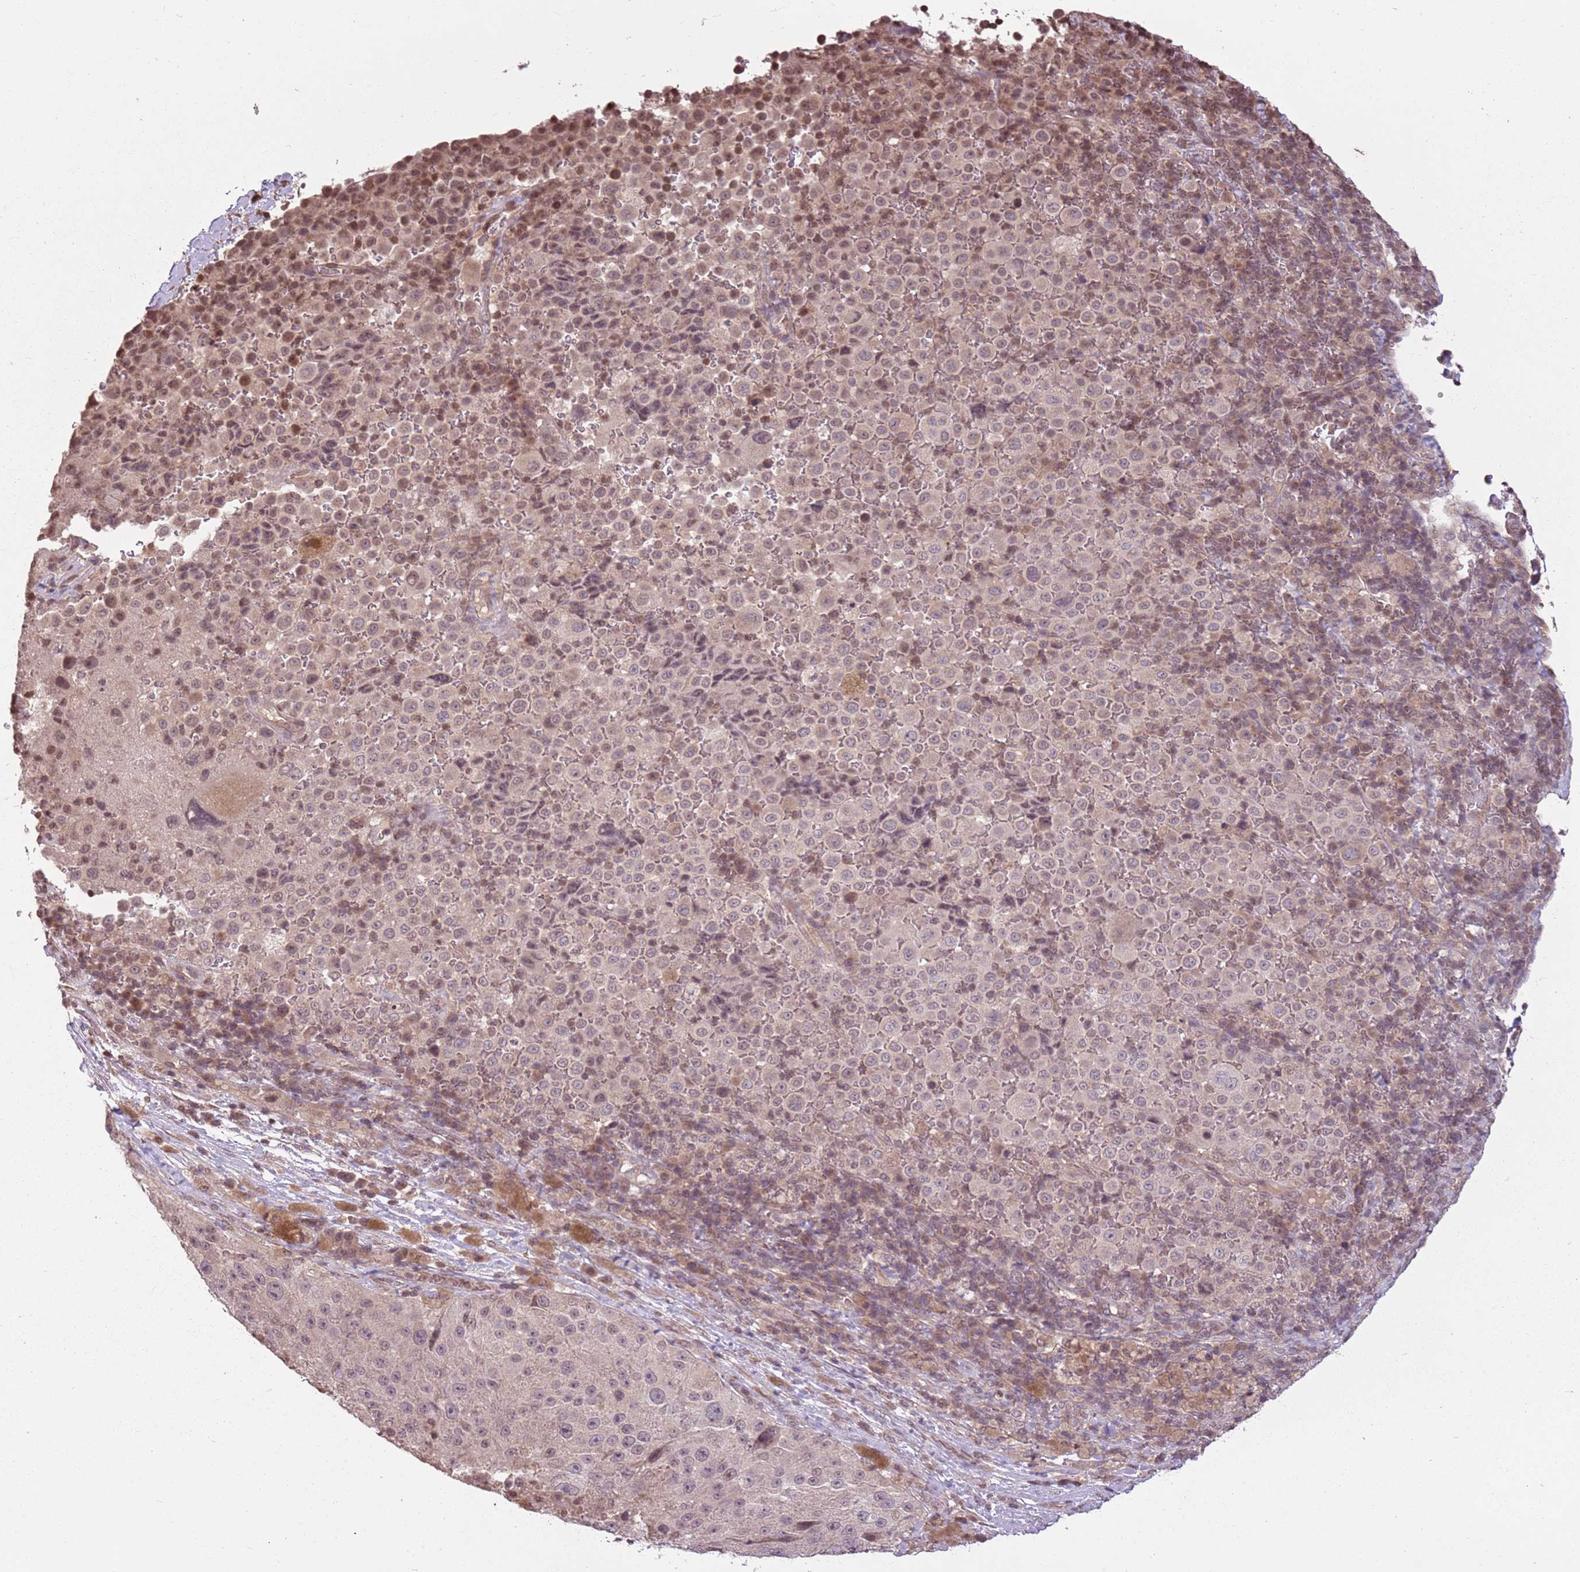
{"staining": {"intensity": "moderate", "quantity": "<25%", "location": "nuclear"}, "tissue": "melanoma", "cell_type": "Tumor cells", "image_type": "cancer", "snomed": [{"axis": "morphology", "description": "Malignant melanoma, Metastatic site"}, {"axis": "topography", "description": "Lymph node"}], "caption": "High-magnification brightfield microscopy of malignant melanoma (metastatic site) stained with DAB (brown) and counterstained with hematoxylin (blue). tumor cells exhibit moderate nuclear positivity is appreciated in about<25% of cells. Nuclei are stained in blue.", "gene": "CAPN9", "patient": {"sex": "male", "age": 62}}